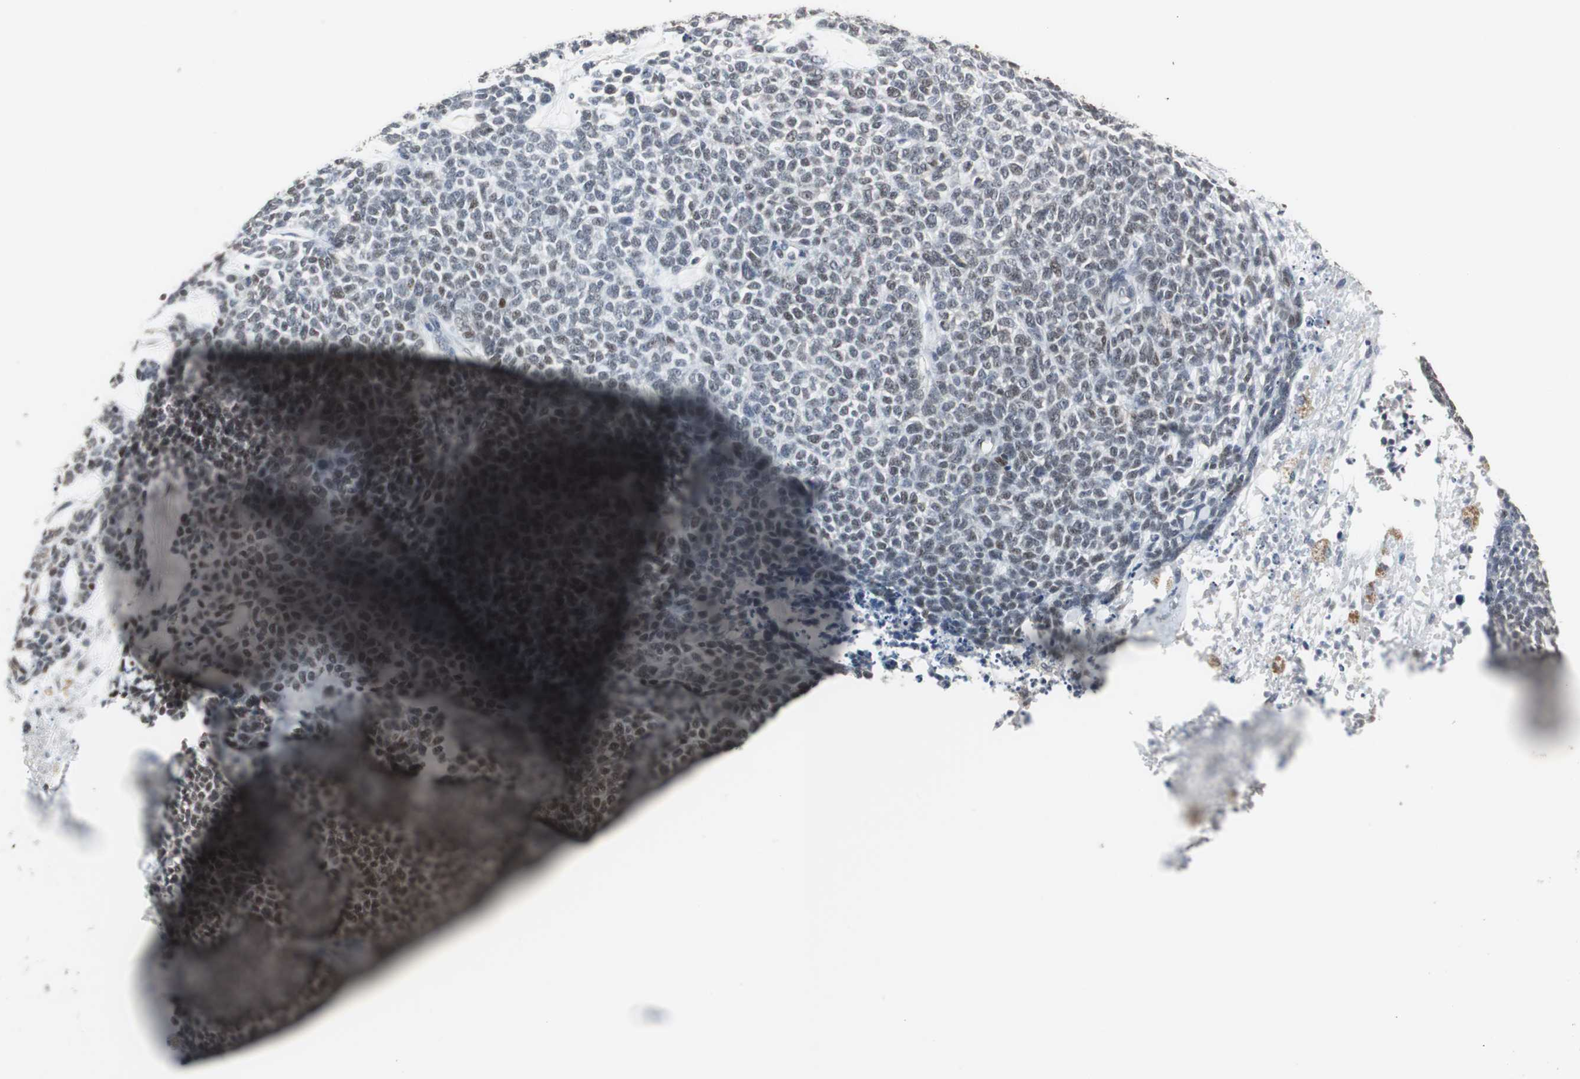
{"staining": {"intensity": "weak", "quantity": "<25%", "location": "nuclear"}, "tissue": "skin cancer", "cell_type": "Tumor cells", "image_type": "cancer", "snomed": [{"axis": "morphology", "description": "Basal cell carcinoma"}, {"axis": "topography", "description": "Skin"}], "caption": "IHC of skin cancer reveals no staining in tumor cells.", "gene": "ZHX2", "patient": {"sex": "female", "age": 84}}